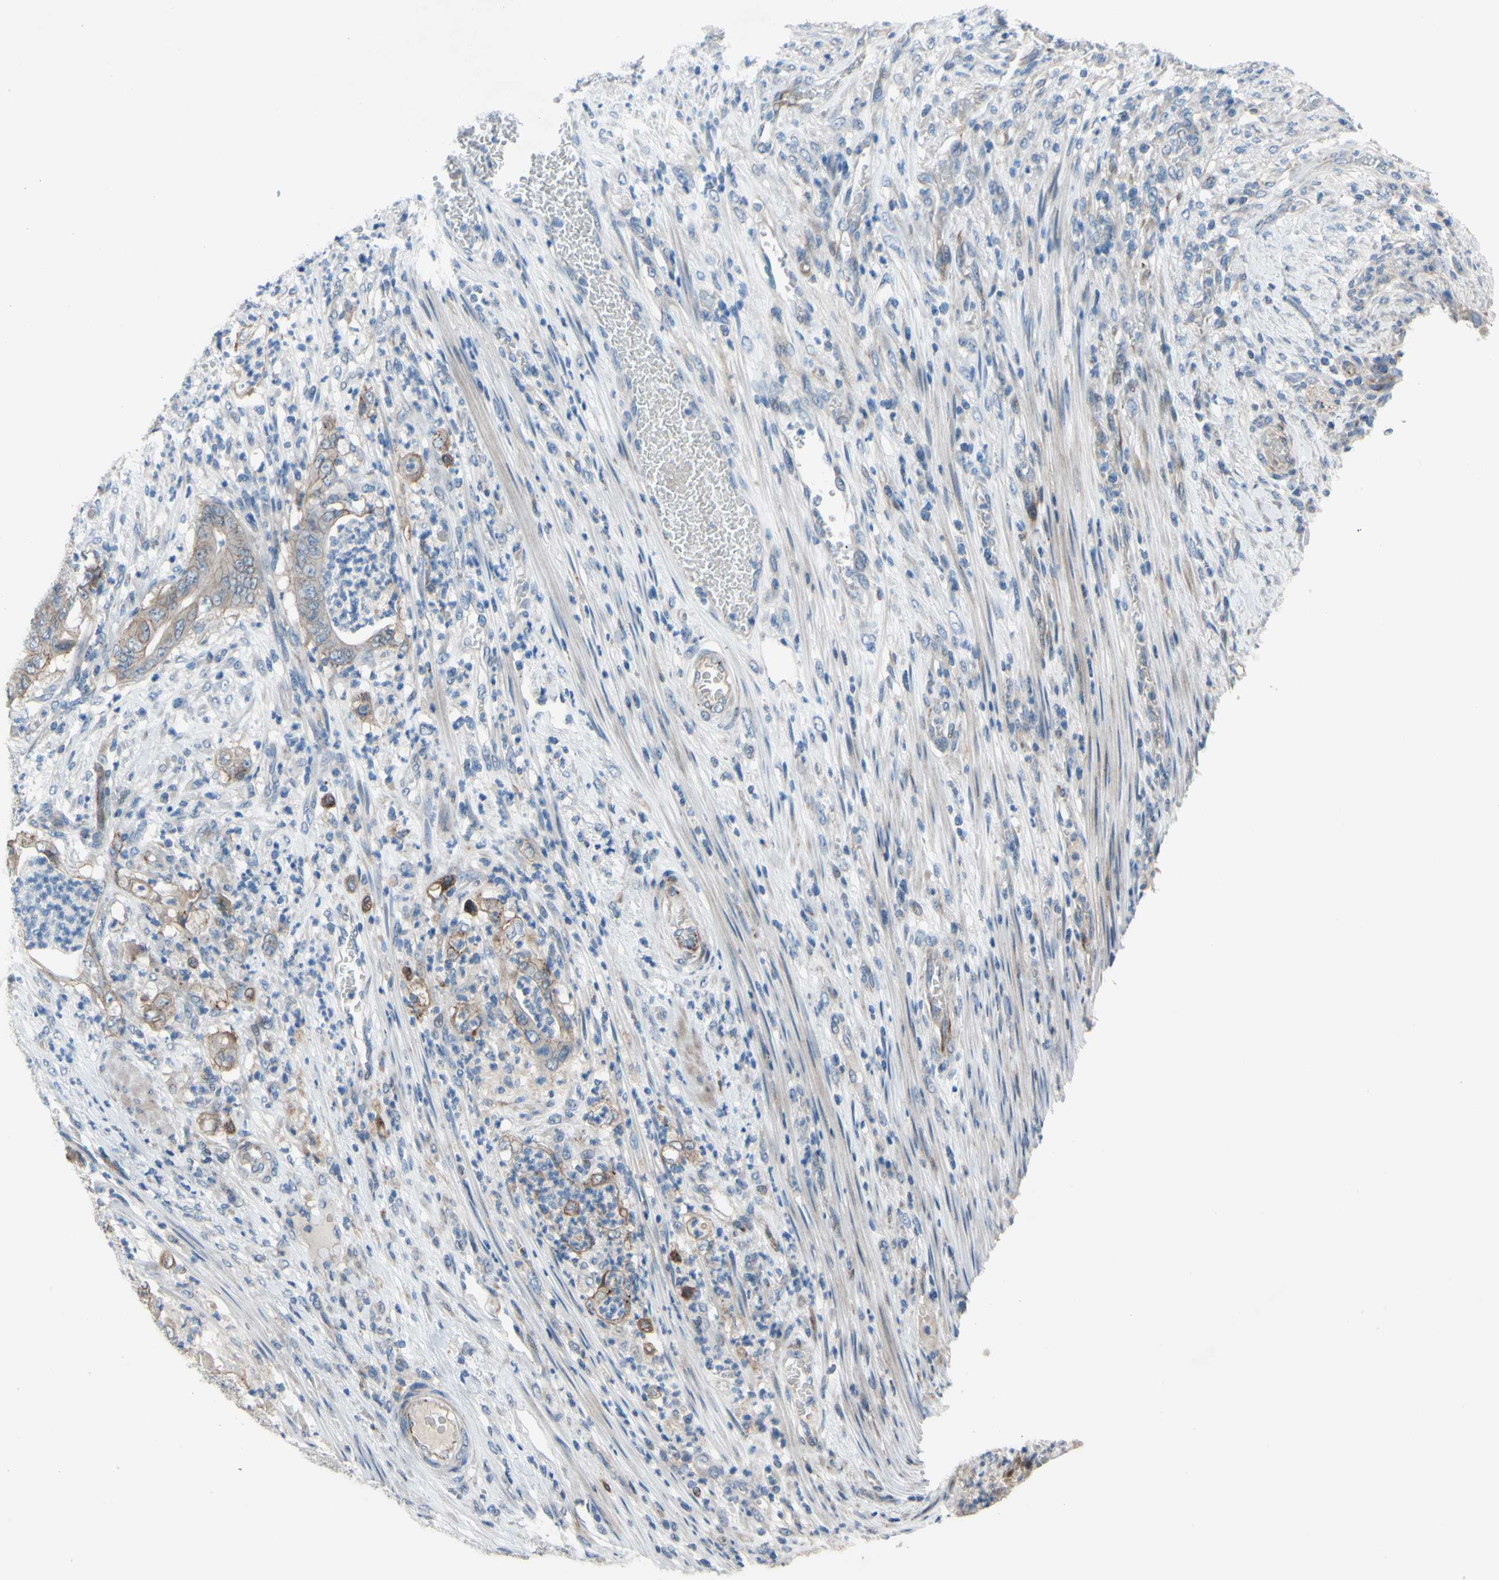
{"staining": {"intensity": "moderate", "quantity": "25%-75%", "location": "cytoplasmic/membranous"}, "tissue": "stomach cancer", "cell_type": "Tumor cells", "image_type": "cancer", "snomed": [{"axis": "morphology", "description": "Adenocarcinoma, NOS"}, {"axis": "topography", "description": "Stomach"}], "caption": "The image shows immunohistochemical staining of stomach cancer. There is moderate cytoplasmic/membranous expression is present in about 25%-75% of tumor cells.", "gene": "CDCP1", "patient": {"sex": "female", "age": 73}}